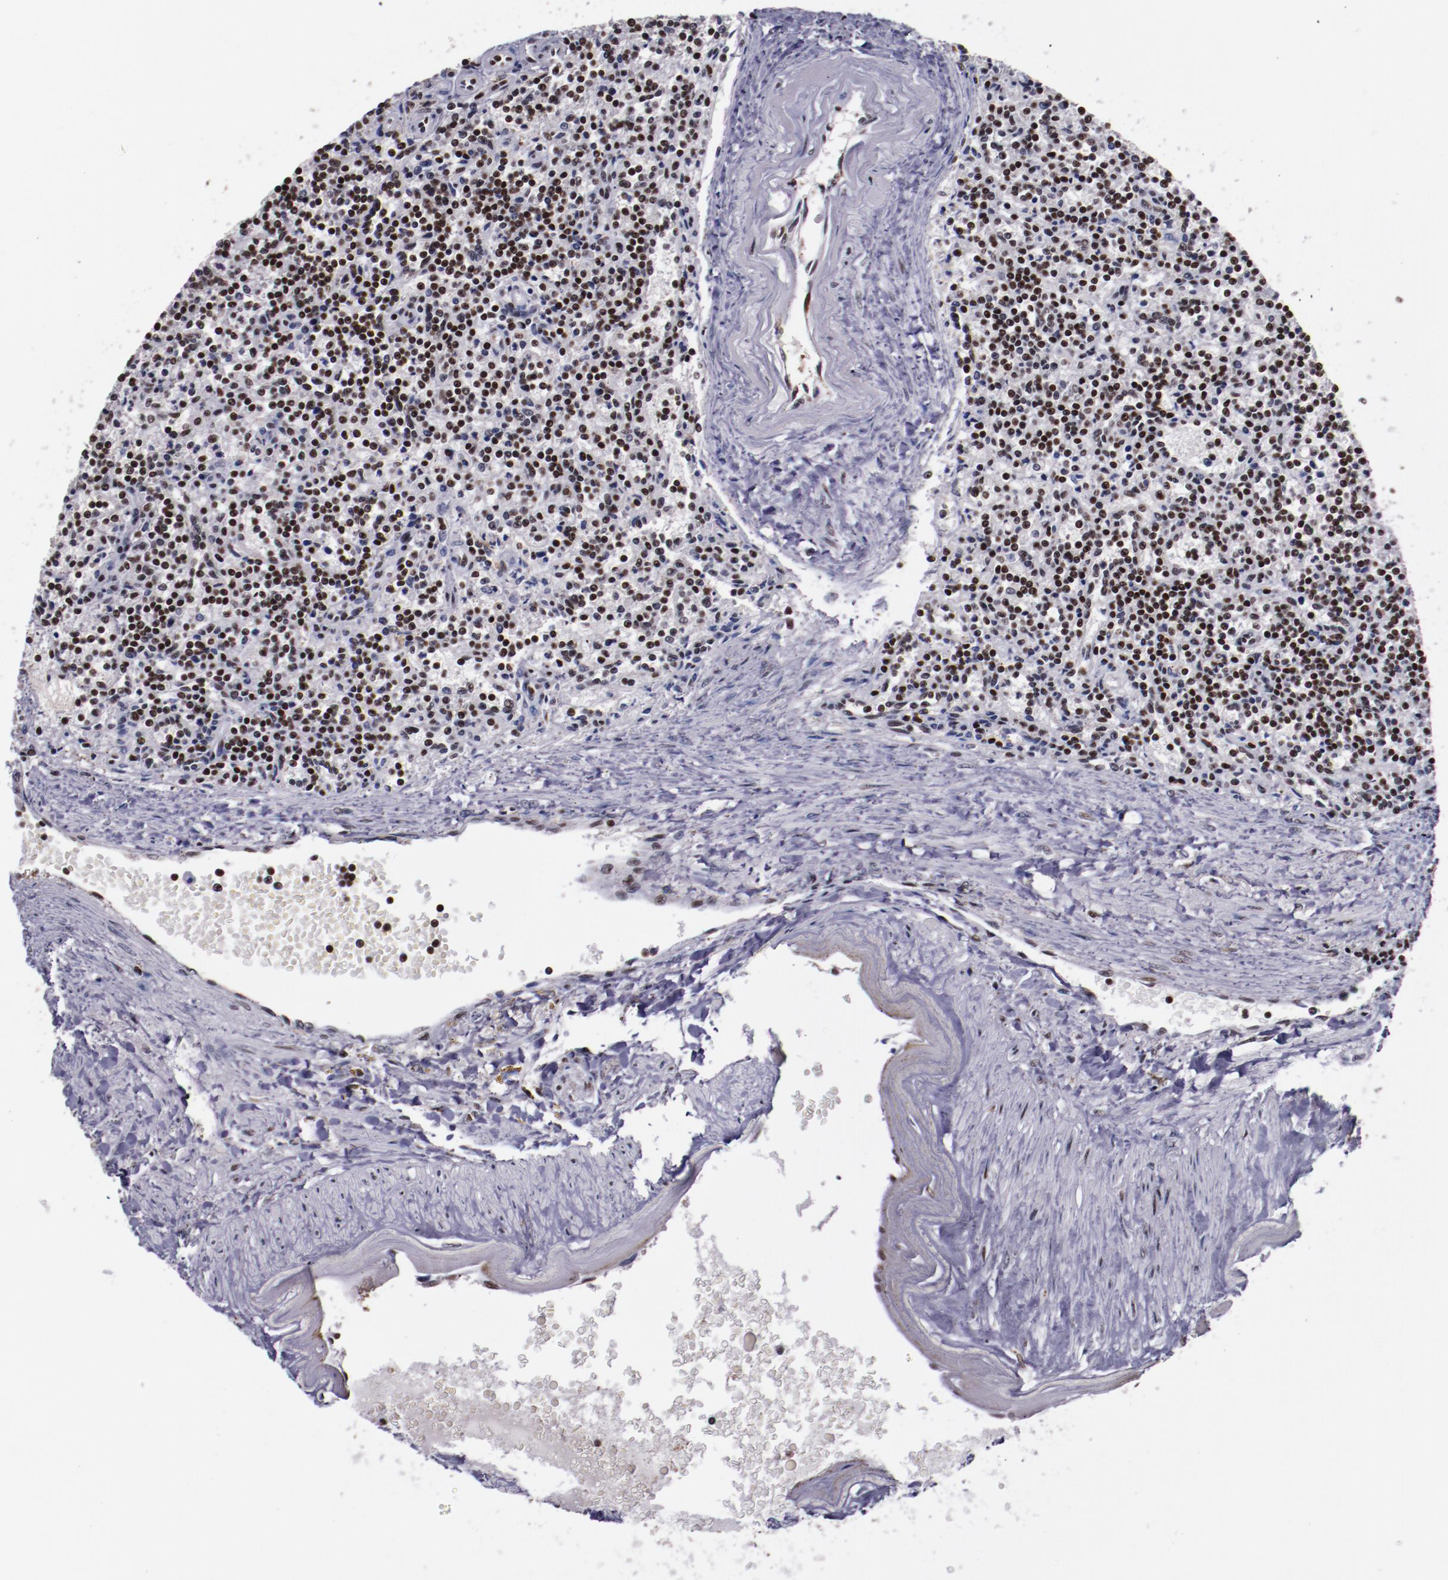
{"staining": {"intensity": "strong", "quantity": ">75%", "location": "nuclear"}, "tissue": "lymphoma", "cell_type": "Tumor cells", "image_type": "cancer", "snomed": [{"axis": "morphology", "description": "Malignant lymphoma, non-Hodgkin's type, Low grade"}, {"axis": "topography", "description": "Spleen"}], "caption": "Low-grade malignant lymphoma, non-Hodgkin's type stained for a protein shows strong nuclear positivity in tumor cells.", "gene": "PPP4R3A", "patient": {"sex": "male", "age": 73}}